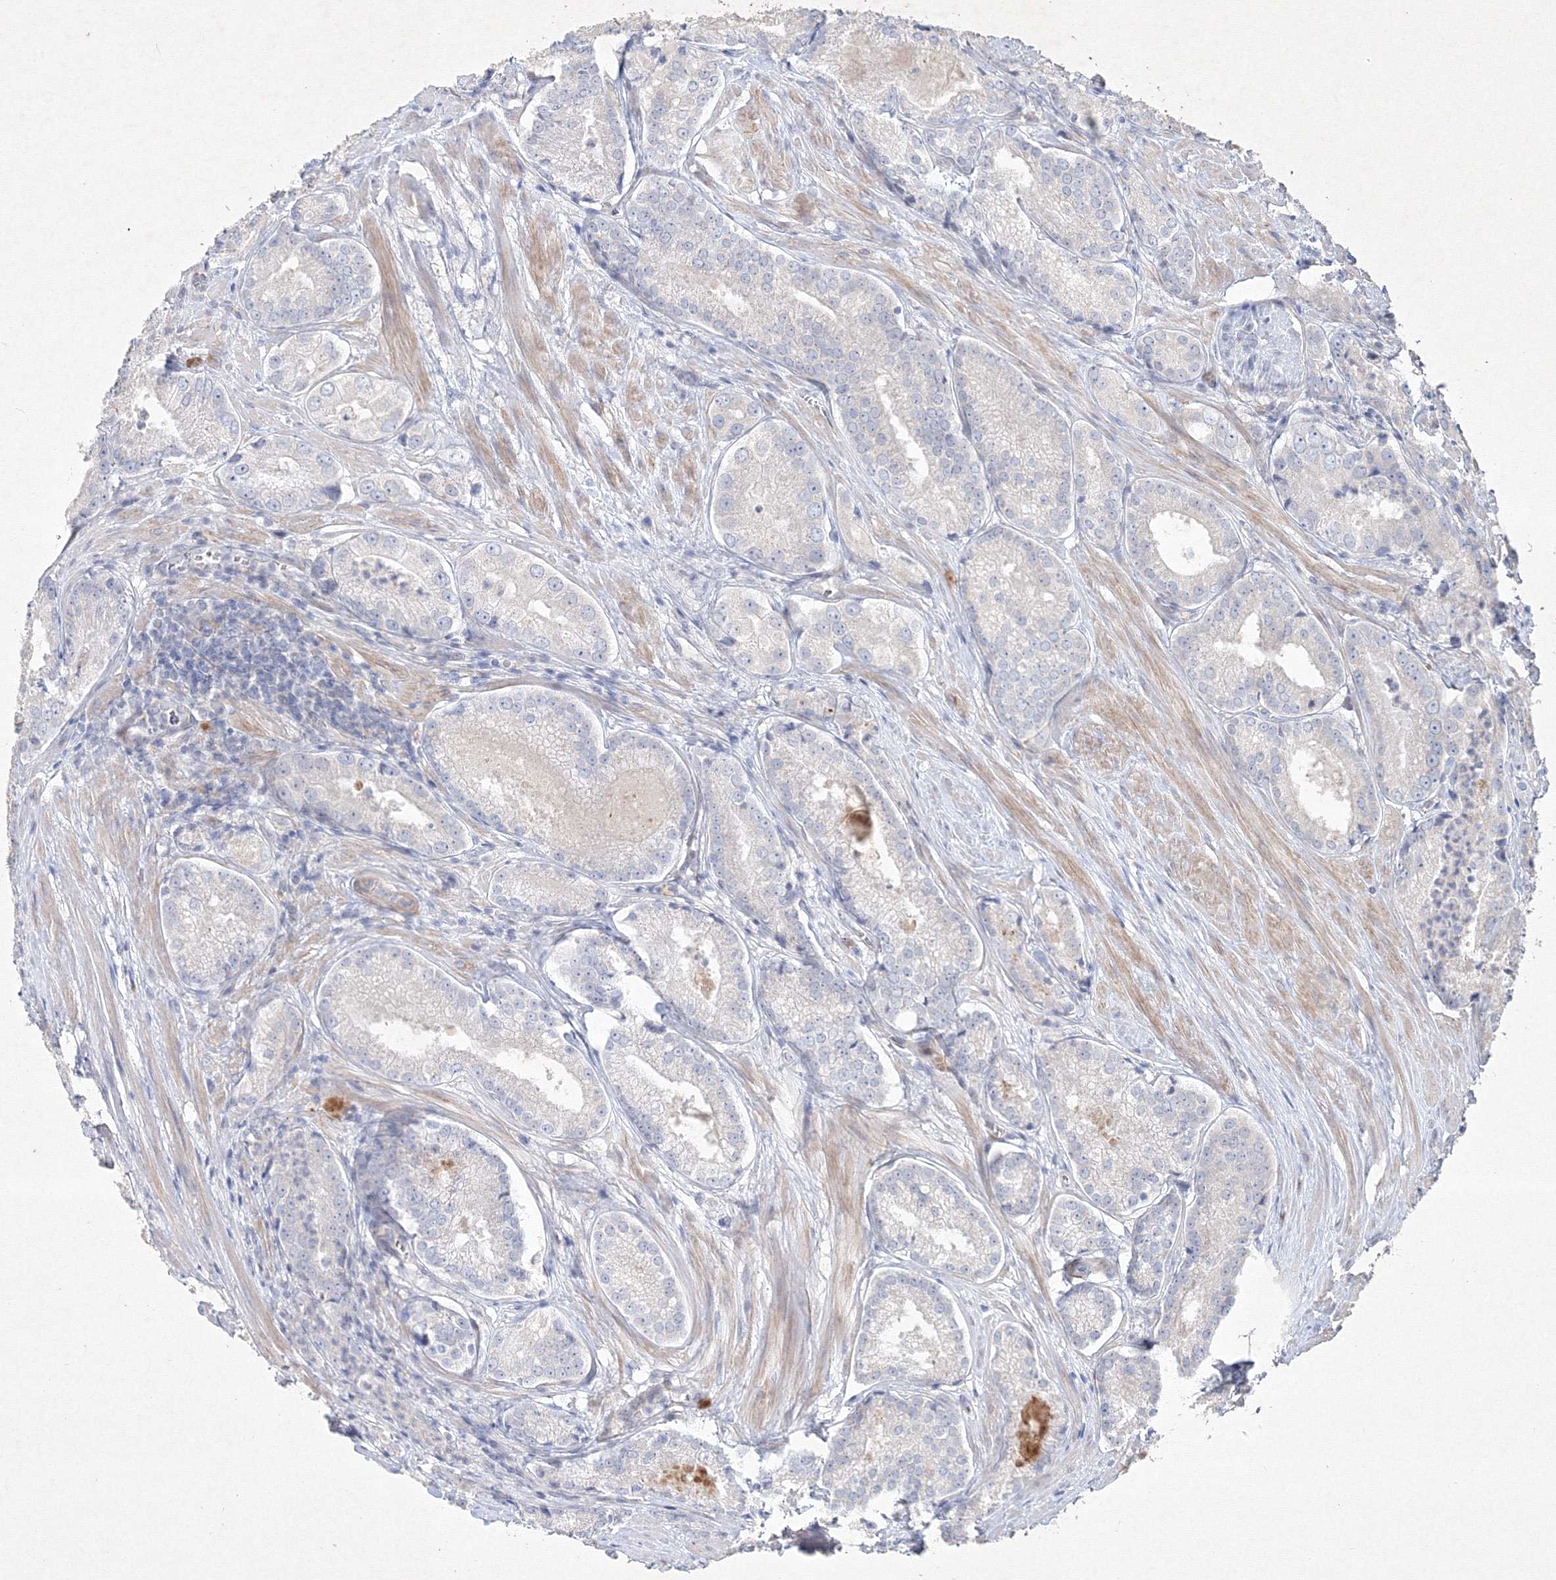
{"staining": {"intensity": "negative", "quantity": "none", "location": "none"}, "tissue": "prostate cancer", "cell_type": "Tumor cells", "image_type": "cancer", "snomed": [{"axis": "morphology", "description": "Adenocarcinoma, Low grade"}, {"axis": "topography", "description": "Prostate"}], "caption": "IHC micrograph of prostate cancer (low-grade adenocarcinoma) stained for a protein (brown), which exhibits no staining in tumor cells.", "gene": "CXXC4", "patient": {"sex": "male", "age": 54}}